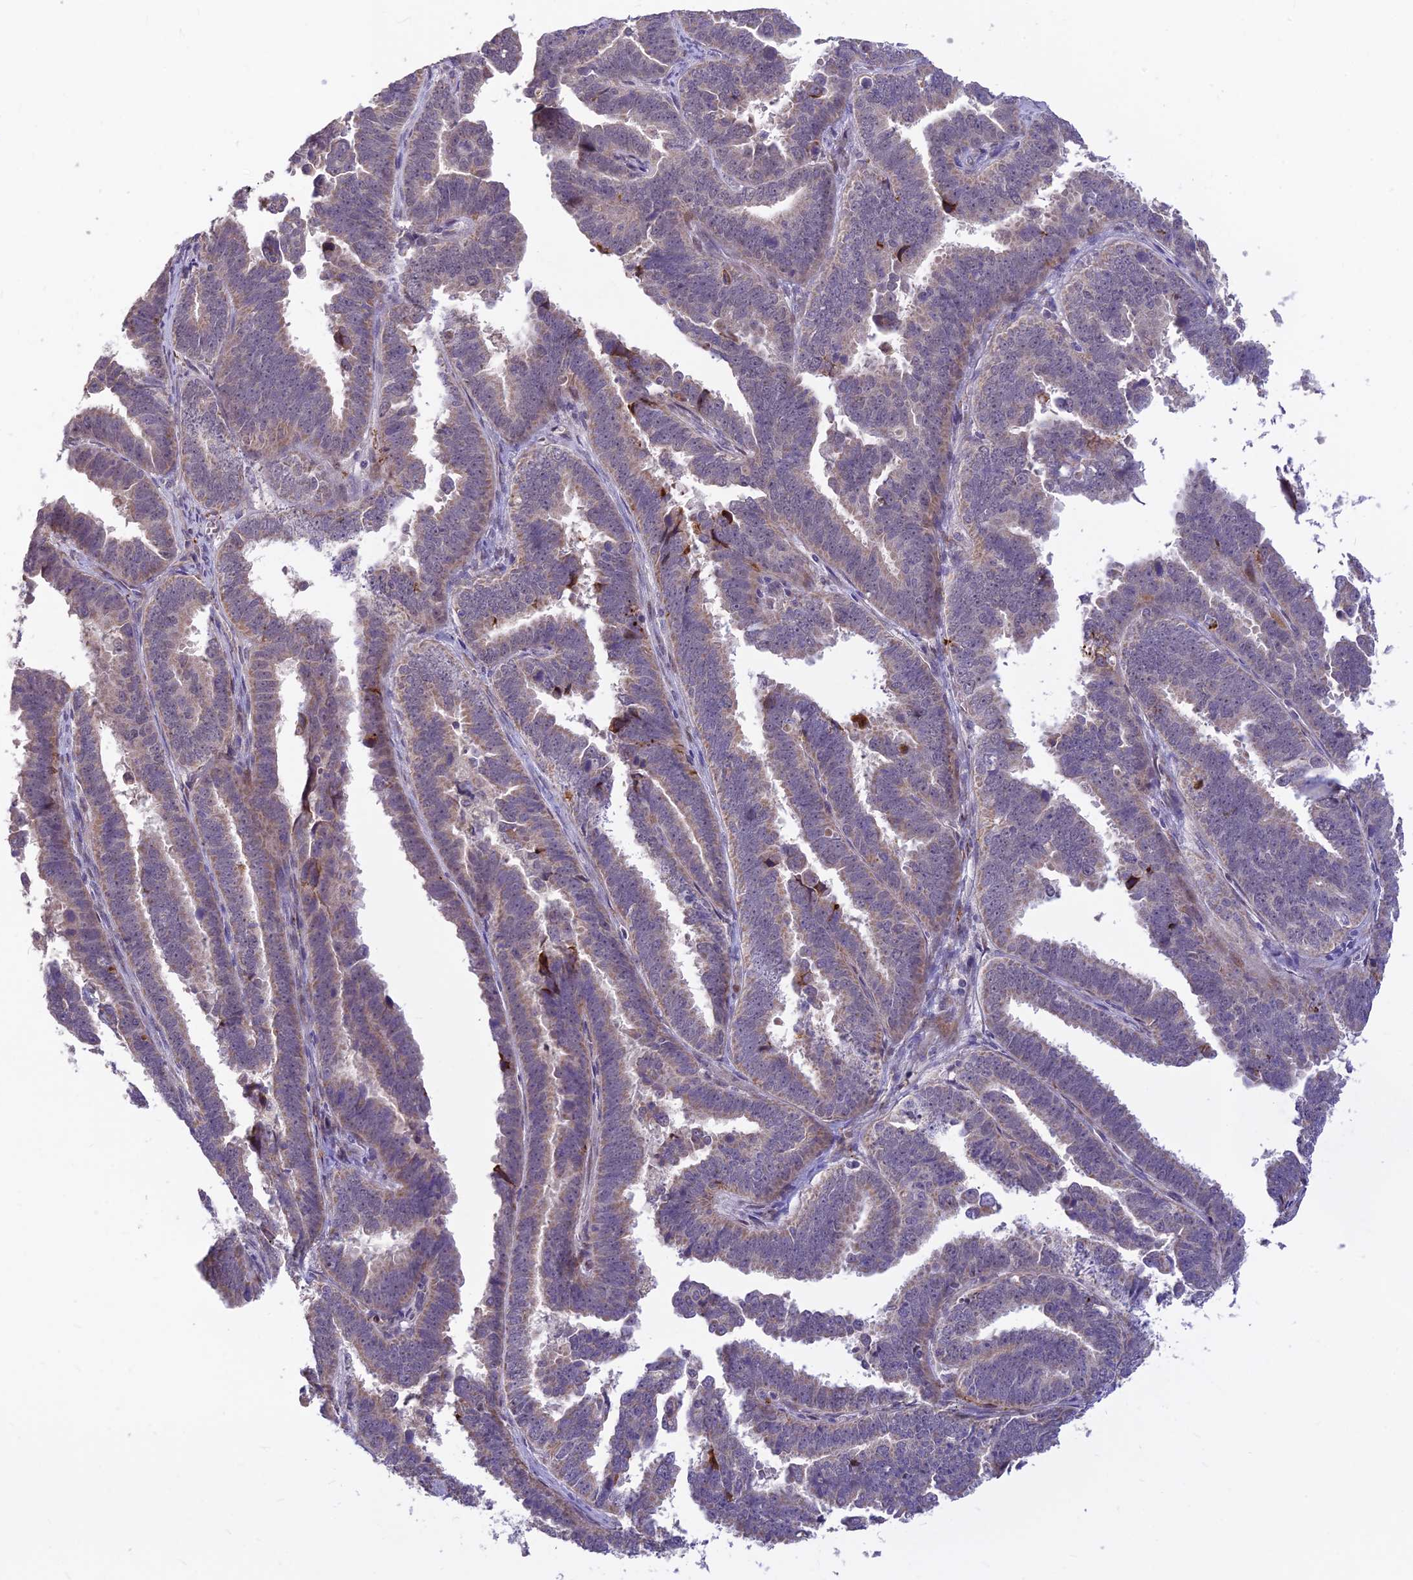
{"staining": {"intensity": "negative", "quantity": "none", "location": "none"}, "tissue": "endometrial cancer", "cell_type": "Tumor cells", "image_type": "cancer", "snomed": [{"axis": "morphology", "description": "Adenocarcinoma, NOS"}, {"axis": "topography", "description": "Endometrium"}], "caption": "Adenocarcinoma (endometrial) stained for a protein using IHC displays no positivity tumor cells.", "gene": "ASPDH", "patient": {"sex": "female", "age": 75}}